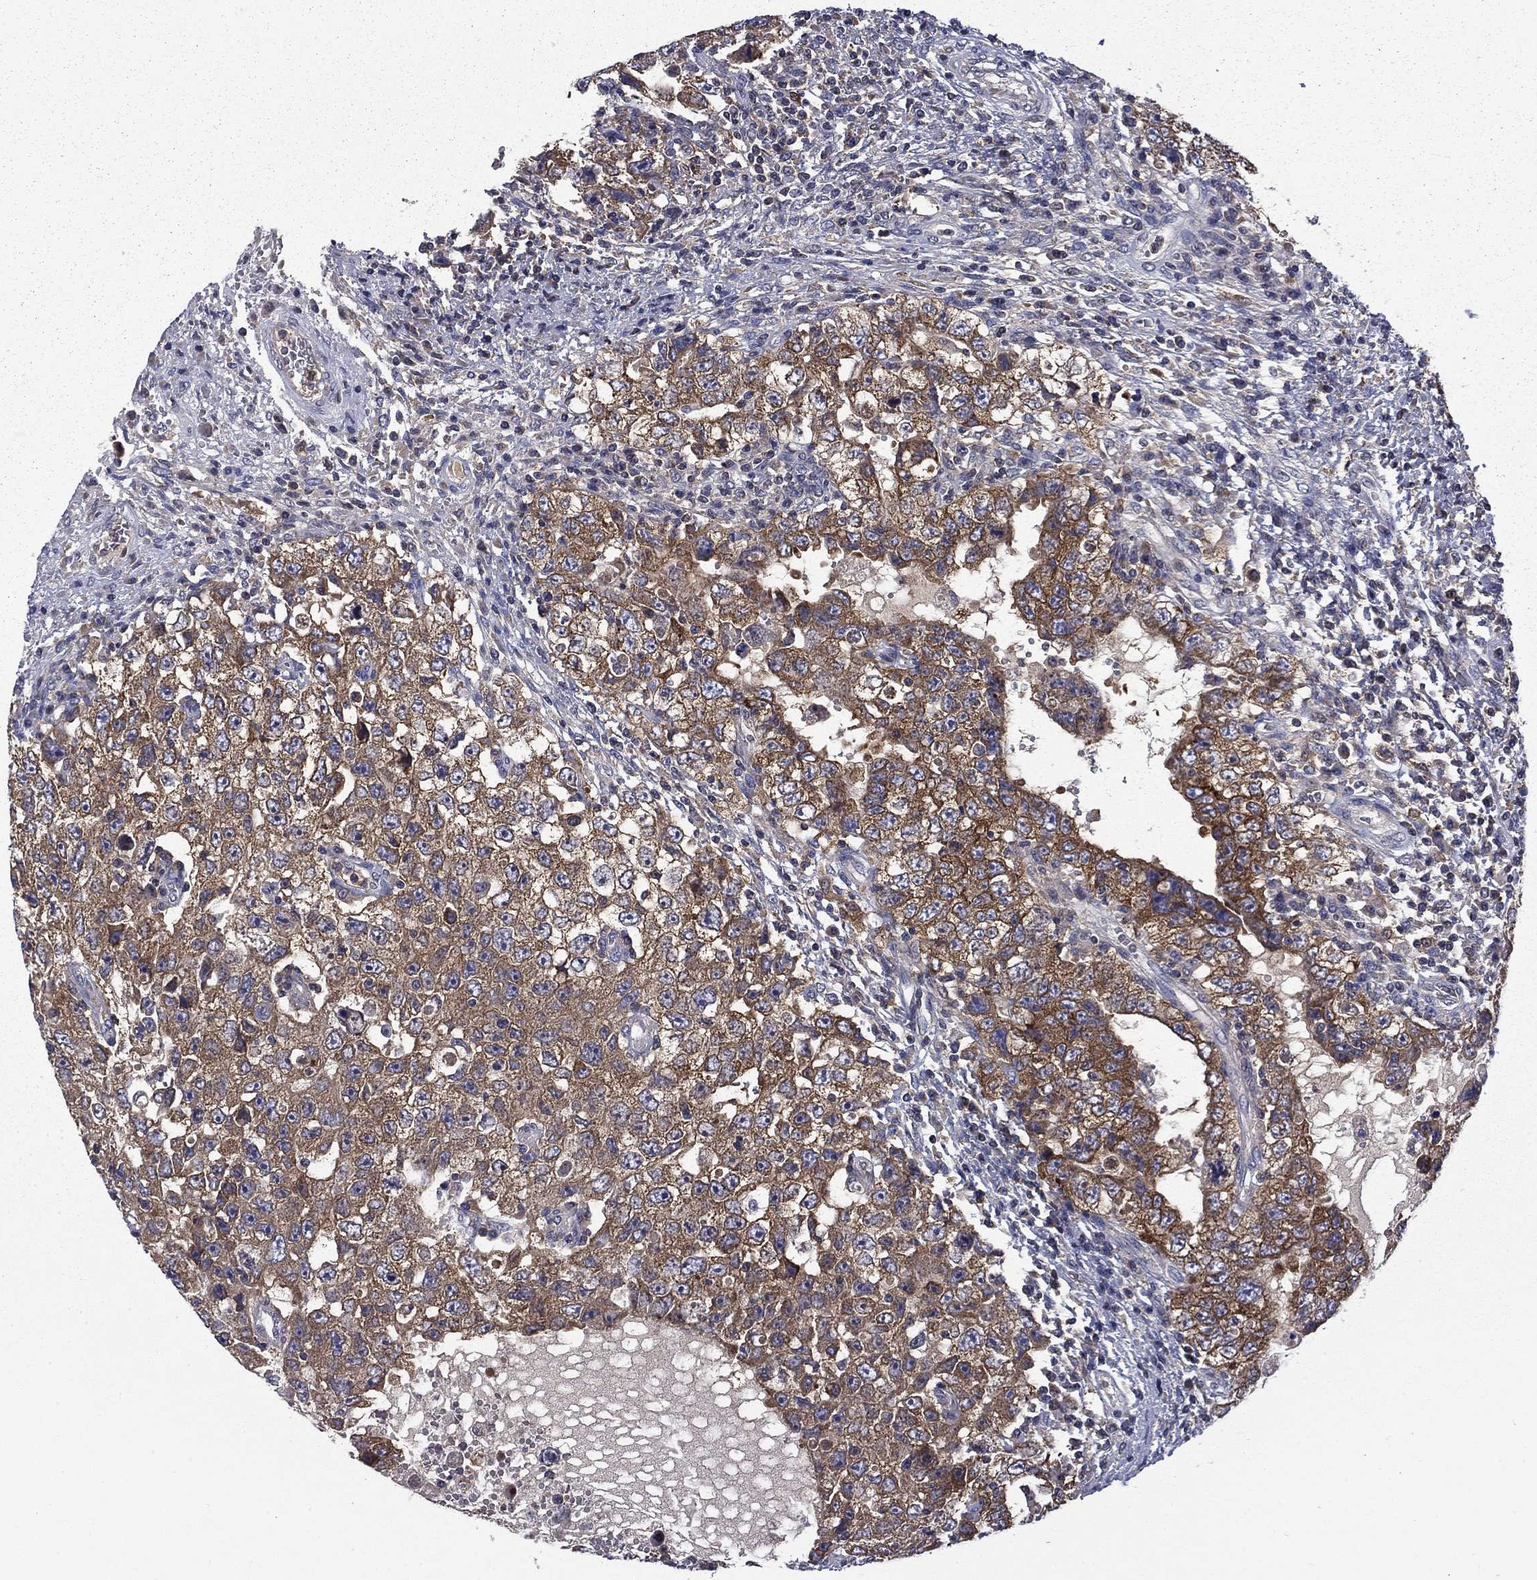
{"staining": {"intensity": "strong", "quantity": "25%-75%", "location": "cytoplasmic/membranous"}, "tissue": "testis cancer", "cell_type": "Tumor cells", "image_type": "cancer", "snomed": [{"axis": "morphology", "description": "Carcinoma, Embryonal, NOS"}, {"axis": "topography", "description": "Testis"}], "caption": "The micrograph displays staining of testis cancer, revealing strong cytoplasmic/membranous protein staining (brown color) within tumor cells.", "gene": "CEACAM7", "patient": {"sex": "male", "age": 26}}